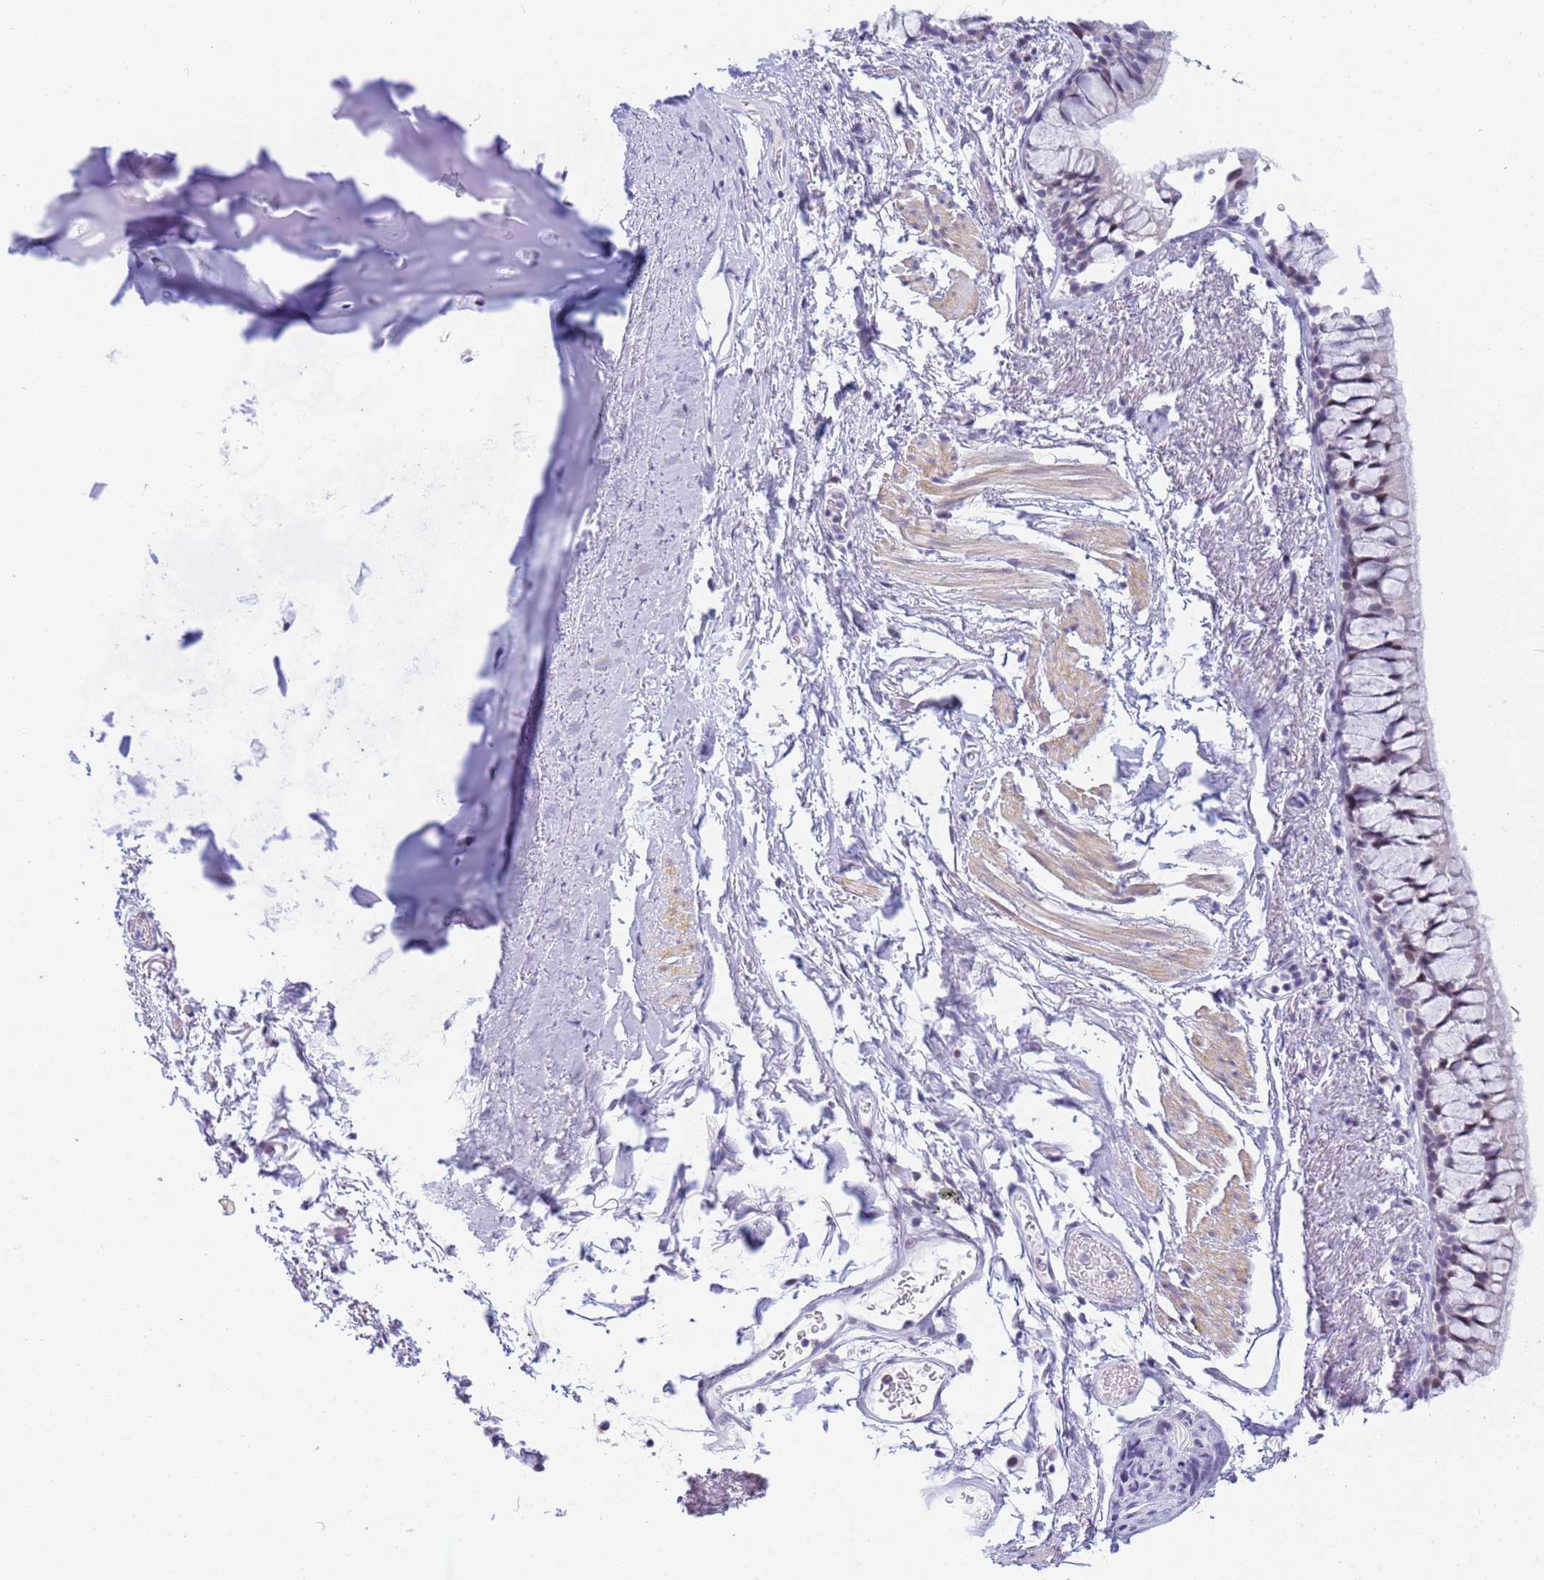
{"staining": {"intensity": "negative", "quantity": "none", "location": "none"}, "tissue": "adipose tissue", "cell_type": "Adipocytes", "image_type": "normal", "snomed": [{"axis": "morphology", "description": "Normal tissue, NOS"}, {"axis": "topography", "description": "Cartilage tissue"}, {"axis": "topography", "description": "Bronchus"}], "caption": "The immunohistochemistry histopathology image has no significant positivity in adipocytes of adipose tissue. (Stains: DAB IHC with hematoxylin counter stain, Microscopy: brightfield microscopy at high magnification).", "gene": "SNX20", "patient": {"sex": "female", "age": 73}}